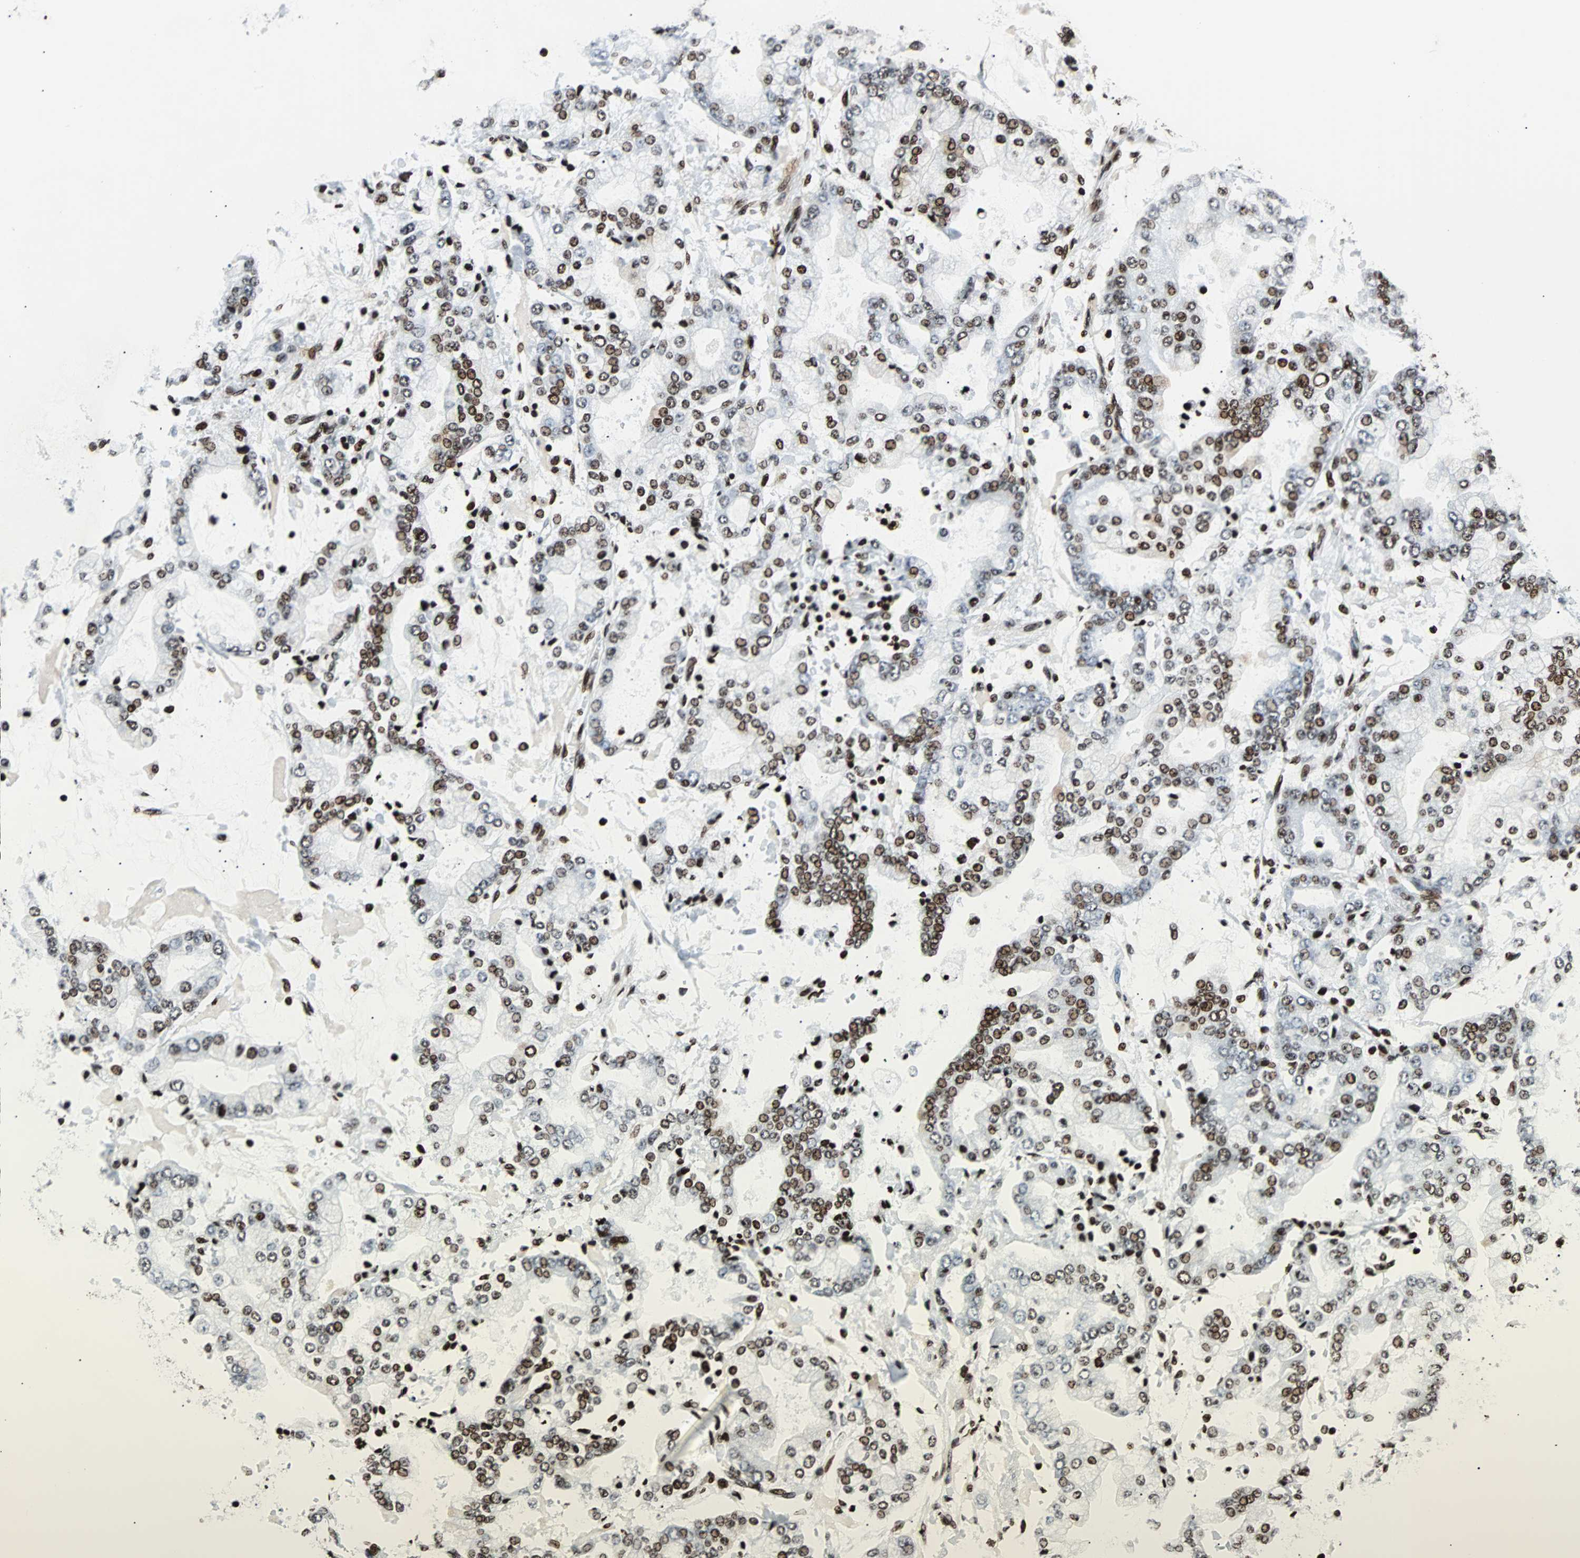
{"staining": {"intensity": "strong", "quantity": "25%-75%", "location": "nuclear"}, "tissue": "stomach cancer", "cell_type": "Tumor cells", "image_type": "cancer", "snomed": [{"axis": "morphology", "description": "Adenocarcinoma, NOS"}, {"axis": "topography", "description": "Stomach"}], "caption": "Immunohistochemical staining of stomach cancer (adenocarcinoma) demonstrates high levels of strong nuclear positivity in about 25%-75% of tumor cells. (DAB = brown stain, brightfield microscopy at high magnification).", "gene": "ZNF131", "patient": {"sex": "male", "age": 76}}